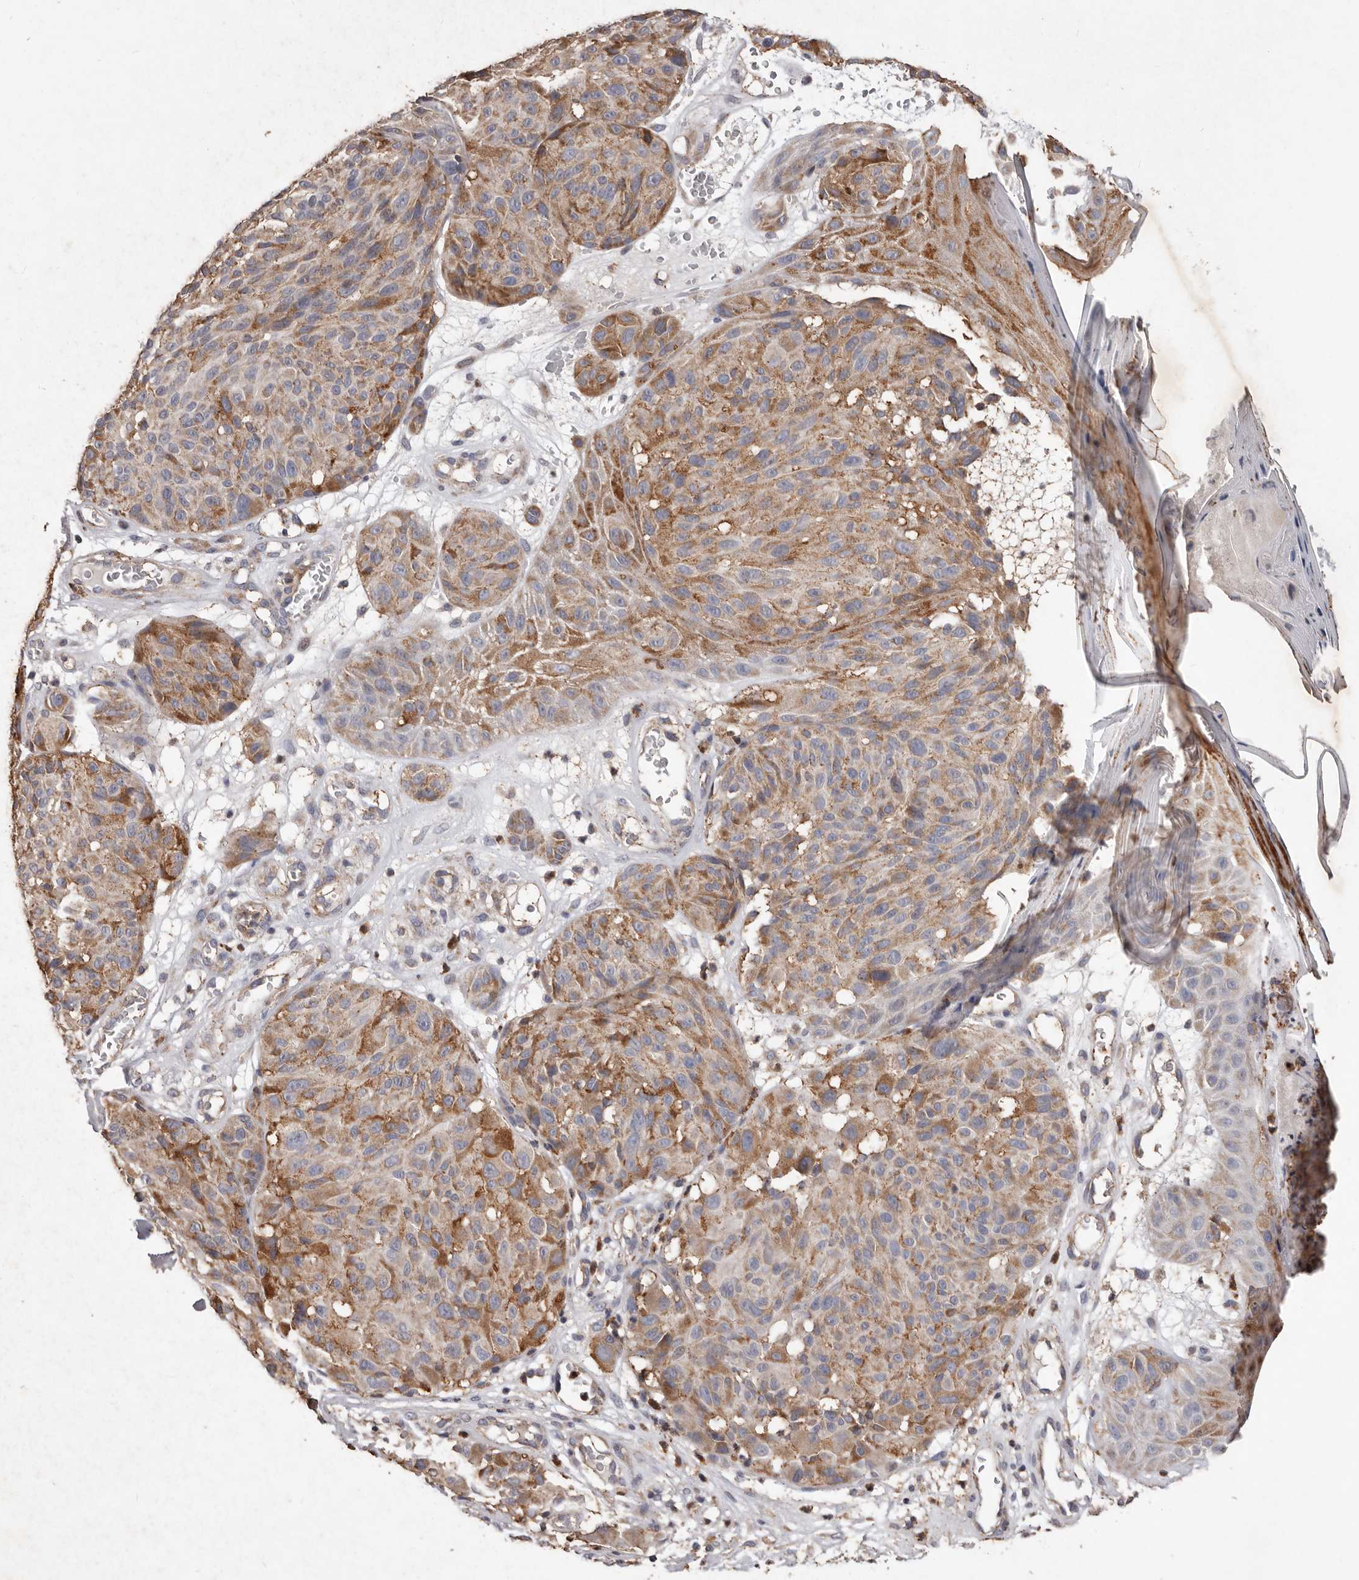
{"staining": {"intensity": "moderate", "quantity": "25%-75%", "location": "cytoplasmic/membranous"}, "tissue": "melanoma", "cell_type": "Tumor cells", "image_type": "cancer", "snomed": [{"axis": "morphology", "description": "Malignant melanoma, NOS"}, {"axis": "topography", "description": "Skin"}], "caption": "Immunohistochemical staining of melanoma shows moderate cytoplasmic/membranous protein positivity in approximately 25%-75% of tumor cells. (DAB (3,3'-diaminobenzidine) IHC, brown staining for protein, blue staining for nuclei).", "gene": "CXCL14", "patient": {"sex": "male", "age": 83}}